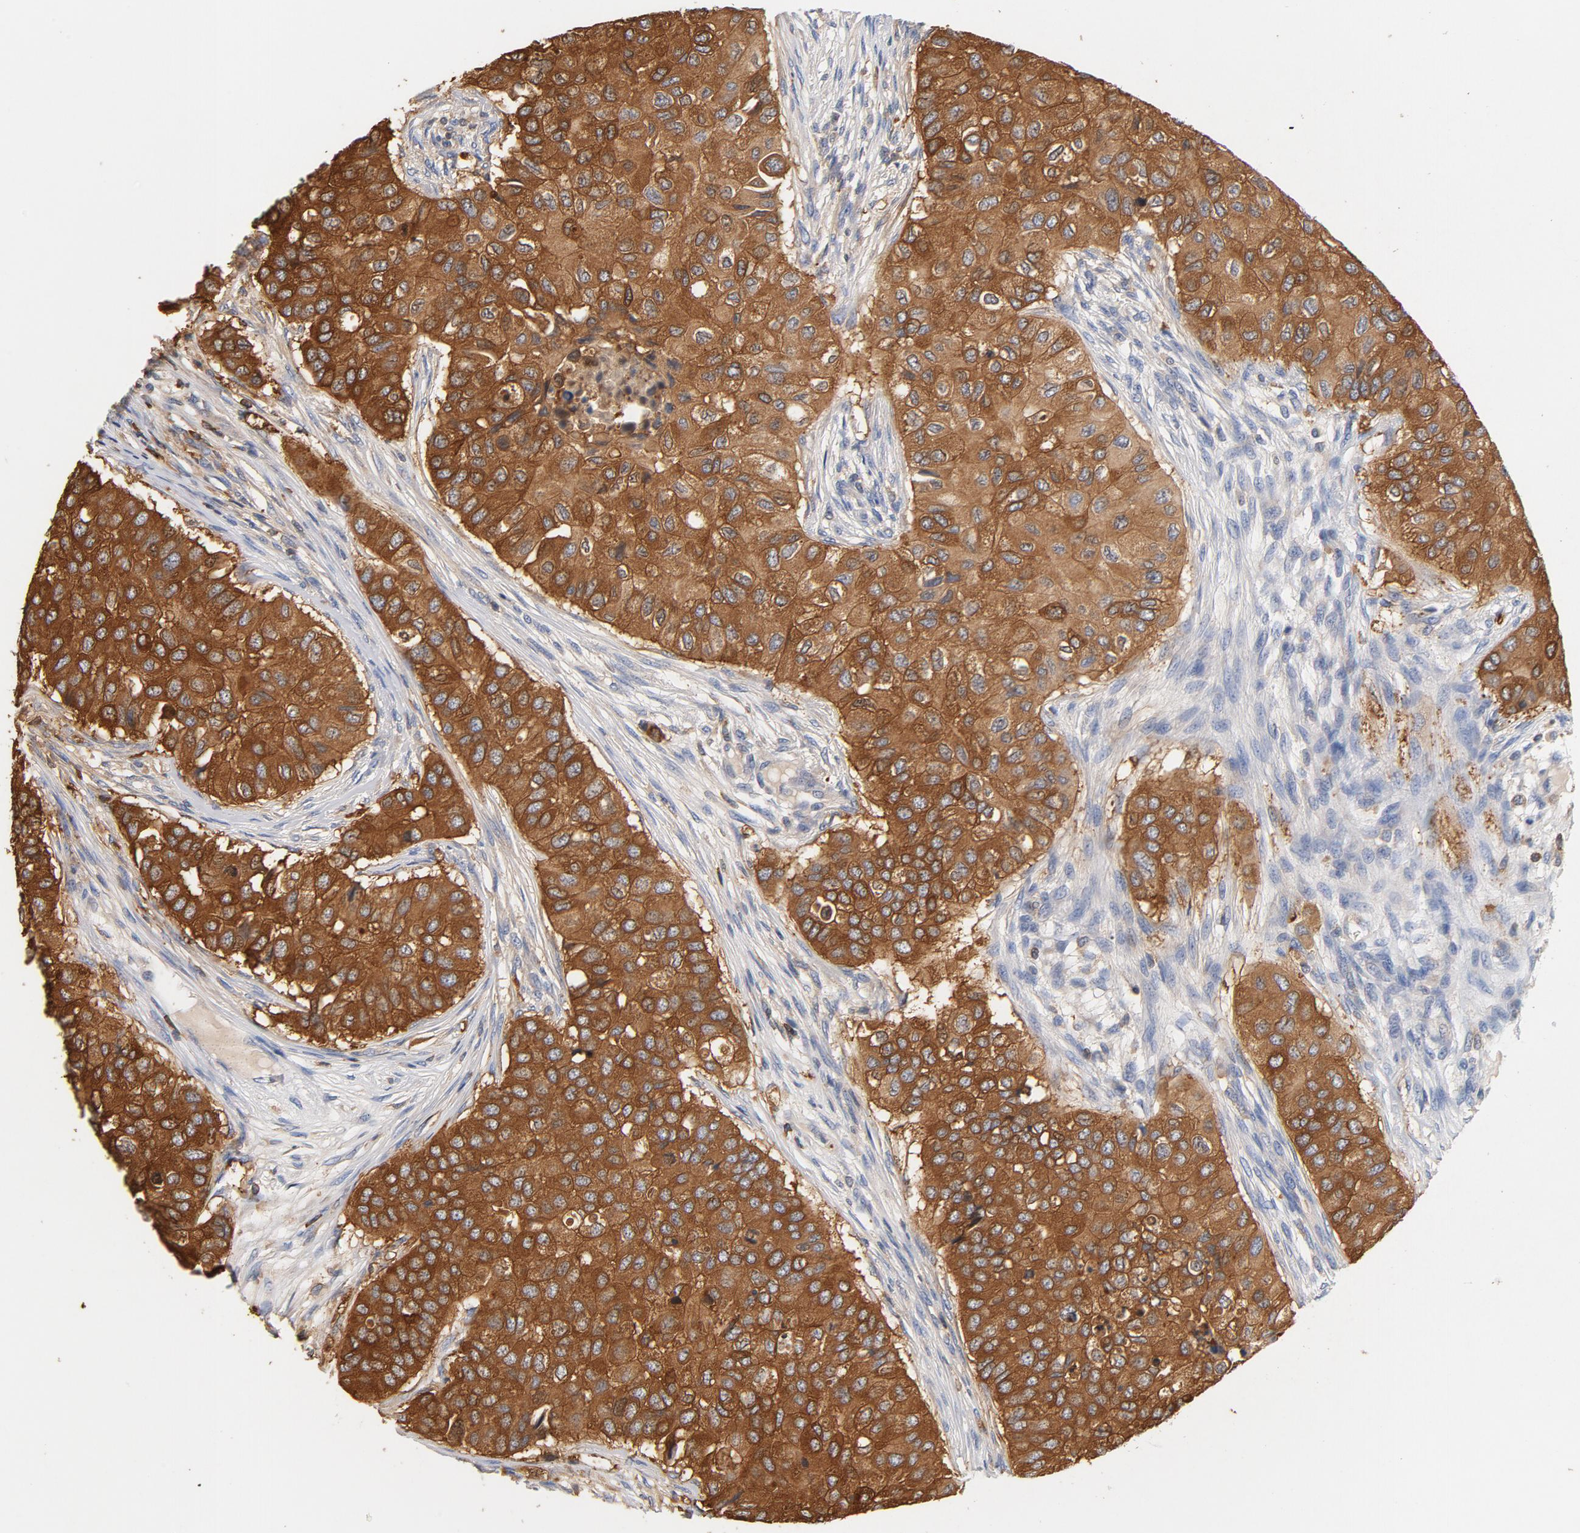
{"staining": {"intensity": "strong", "quantity": ">75%", "location": "cytoplasmic/membranous"}, "tissue": "breast cancer", "cell_type": "Tumor cells", "image_type": "cancer", "snomed": [{"axis": "morphology", "description": "Normal tissue, NOS"}, {"axis": "morphology", "description": "Duct carcinoma"}, {"axis": "topography", "description": "Breast"}], "caption": "Strong cytoplasmic/membranous staining for a protein is seen in approximately >75% of tumor cells of breast cancer (invasive ductal carcinoma) using IHC.", "gene": "EZR", "patient": {"sex": "female", "age": 49}}